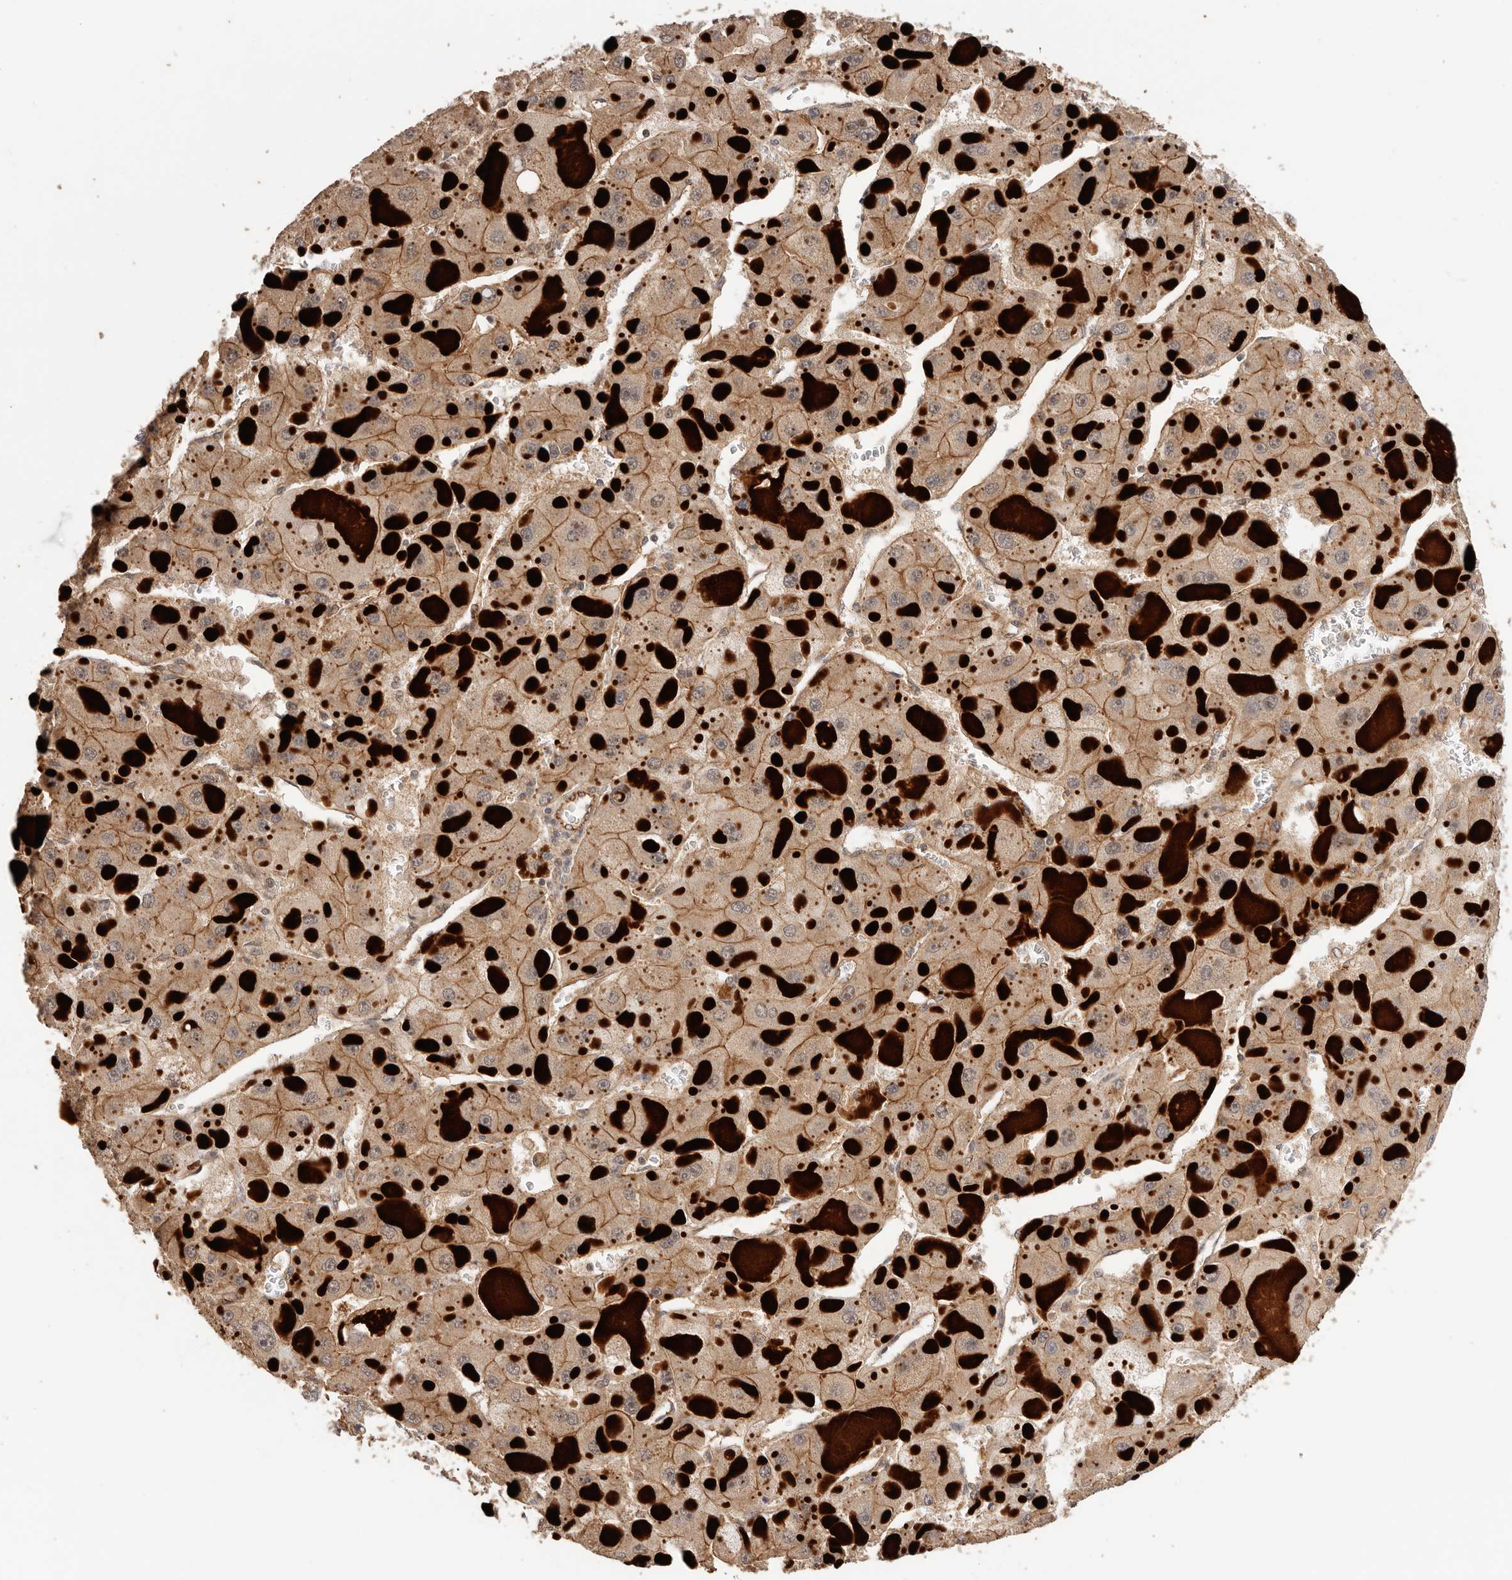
{"staining": {"intensity": "moderate", "quantity": ">75%", "location": "cytoplasmic/membranous"}, "tissue": "liver cancer", "cell_type": "Tumor cells", "image_type": "cancer", "snomed": [{"axis": "morphology", "description": "Carcinoma, Hepatocellular, NOS"}, {"axis": "topography", "description": "Liver"}], "caption": "Brown immunohistochemical staining in hepatocellular carcinoma (liver) displays moderate cytoplasmic/membranous expression in about >75% of tumor cells. Ihc stains the protein in brown and the nuclei are stained blue.", "gene": "AFDN", "patient": {"sex": "female", "age": 73}}